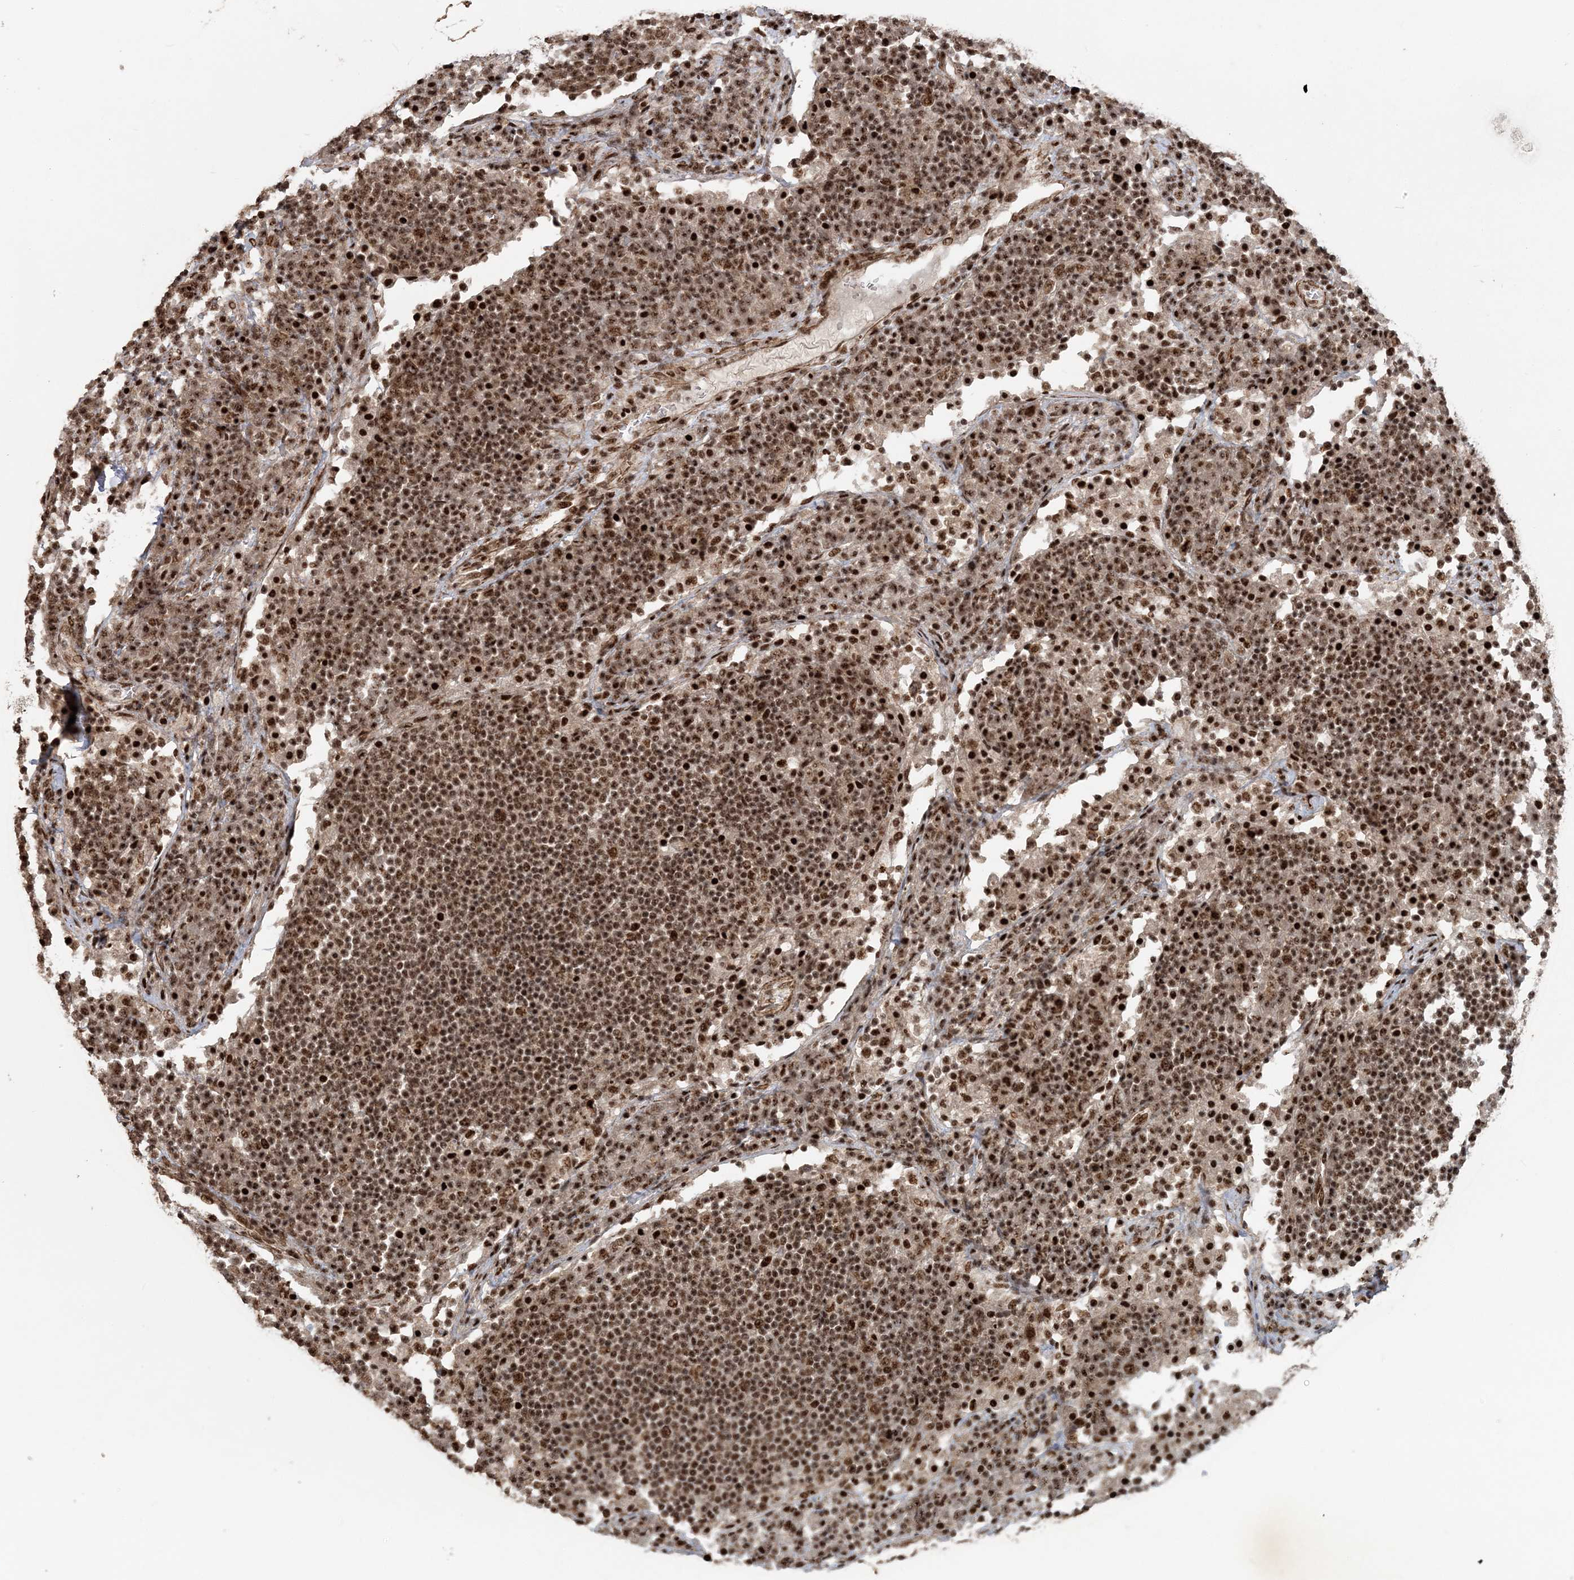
{"staining": {"intensity": "strong", "quantity": ">75%", "location": "nuclear"}, "tissue": "lymph node", "cell_type": "Germinal center cells", "image_type": "normal", "snomed": [{"axis": "morphology", "description": "Normal tissue, NOS"}, {"axis": "topography", "description": "Lymph node"}], "caption": "High-power microscopy captured an immunohistochemistry image of unremarkable lymph node, revealing strong nuclear positivity in about >75% of germinal center cells. The staining was performed using DAB to visualize the protein expression in brown, while the nuclei were stained in blue with hematoxylin (Magnification: 20x).", "gene": "EXOSC8", "patient": {"sex": "female", "age": 53}}